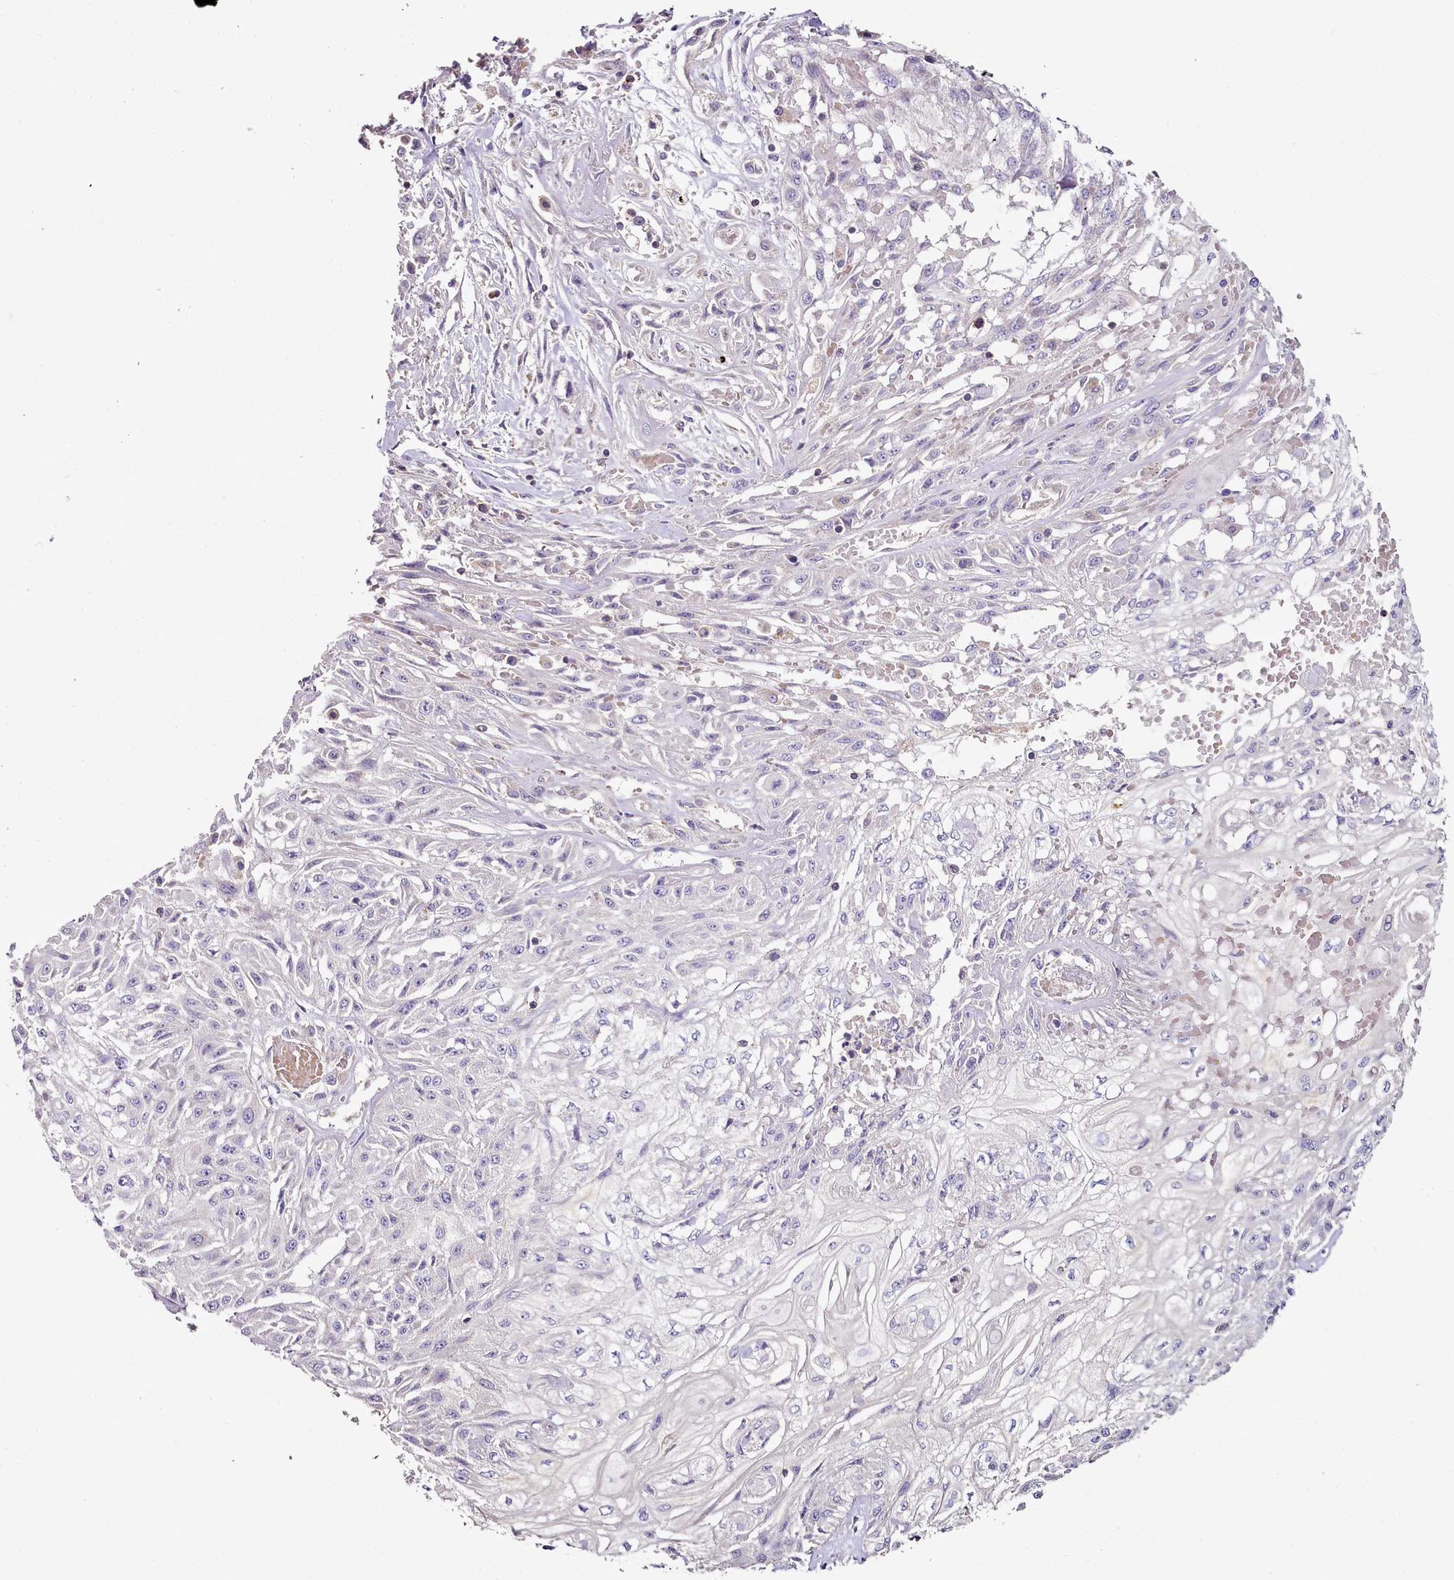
{"staining": {"intensity": "negative", "quantity": "none", "location": "none"}, "tissue": "skin cancer", "cell_type": "Tumor cells", "image_type": "cancer", "snomed": [{"axis": "morphology", "description": "Squamous cell carcinoma, NOS"}, {"axis": "morphology", "description": "Squamous cell carcinoma, metastatic, NOS"}, {"axis": "topography", "description": "Skin"}, {"axis": "topography", "description": "Lymph node"}], "caption": "A high-resolution micrograph shows IHC staining of squamous cell carcinoma (skin), which reveals no significant expression in tumor cells.", "gene": "ACSS1", "patient": {"sex": "male", "age": 75}}